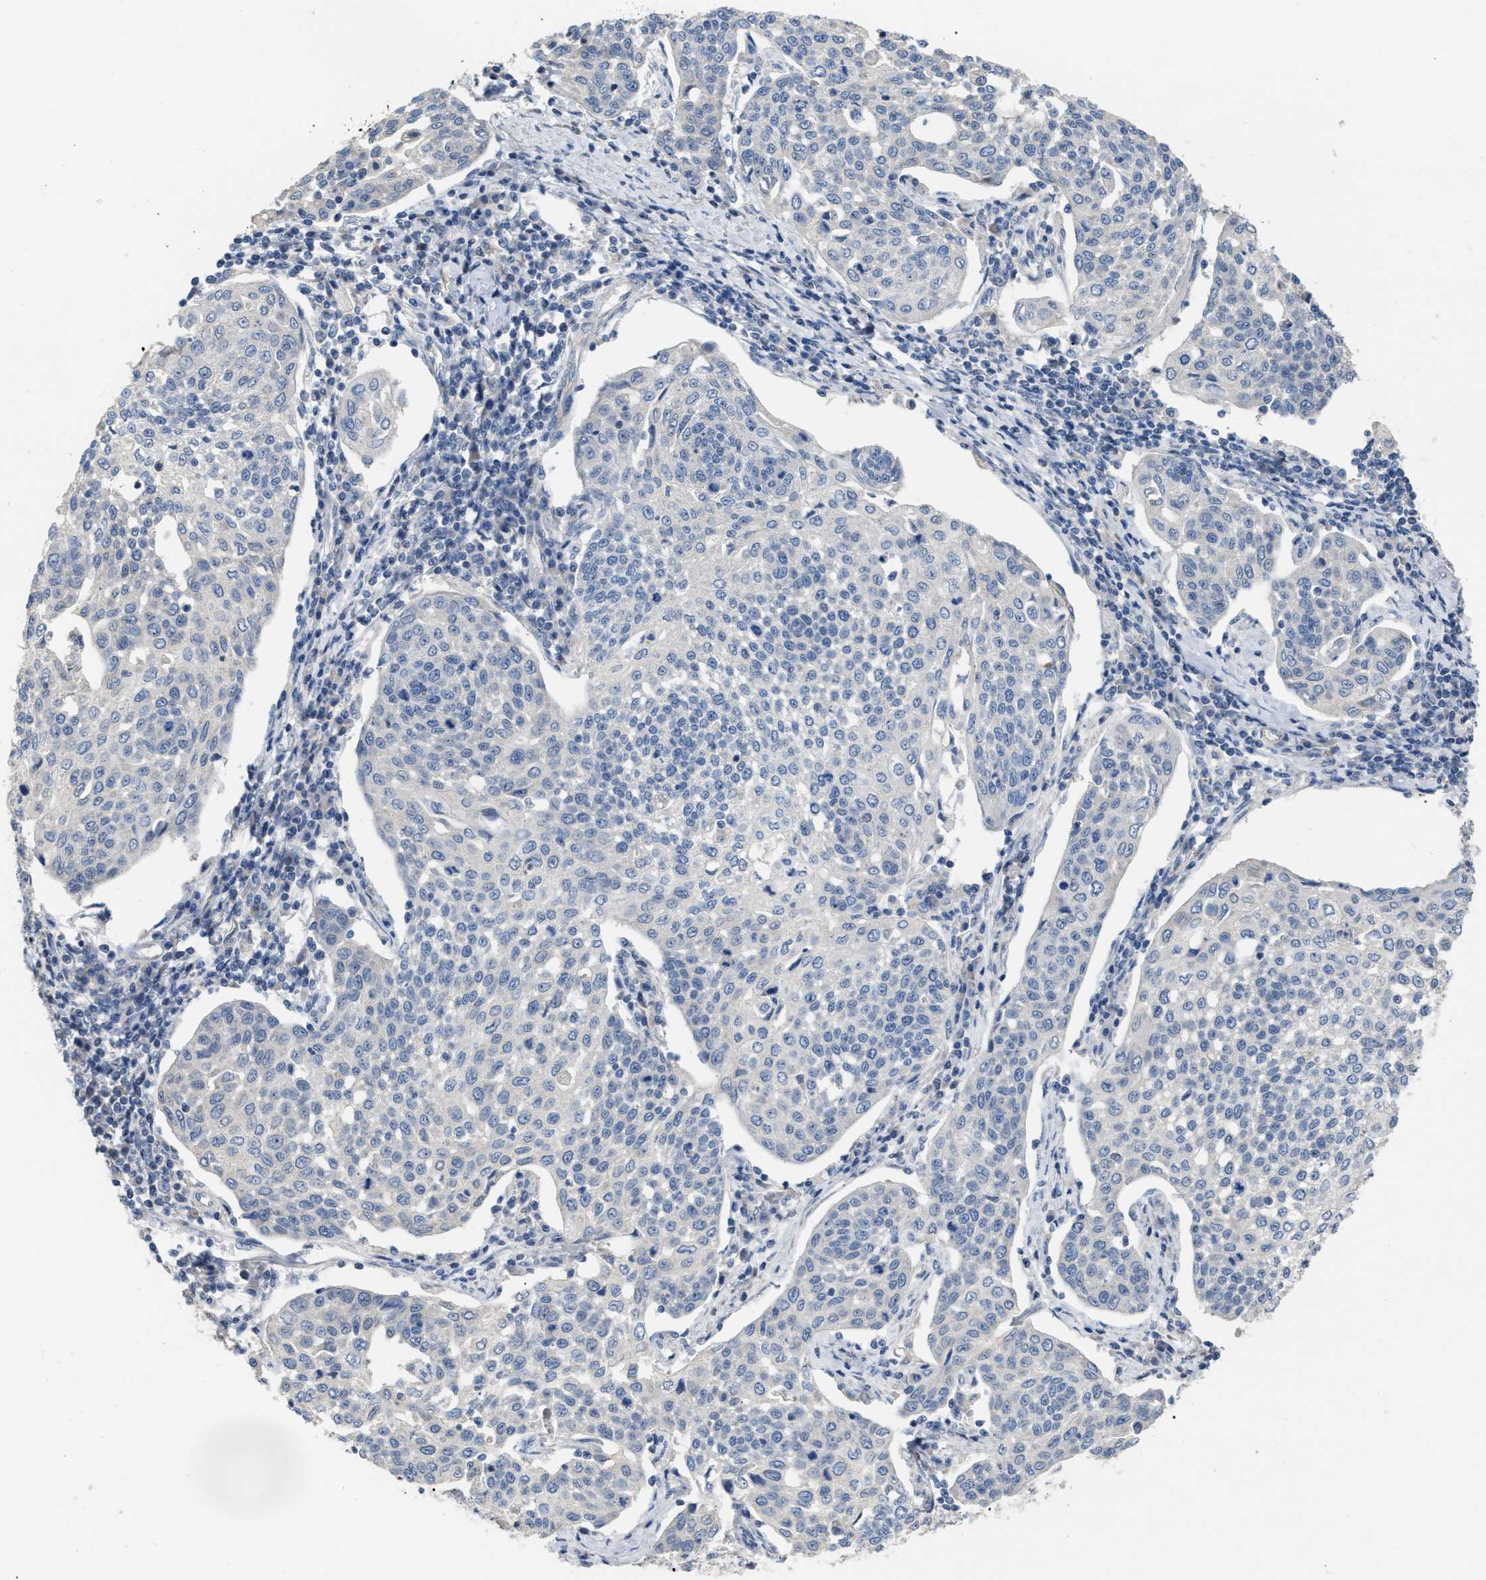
{"staining": {"intensity": "negative", "quantity": "none", "location": "none"}, "tissue": "cervical cancer", "cell_type": "Tumor cells", "image_type": "cancer", "snomed": [{"axis": "morphology", "description": "Squamous cell carcinoma, NOS"}, {"axis": "topography", "description": "Cervix"}], "caption": "IHC histopathology image of human squamous cell carcinoma (cervical) stained for a protein (brown), which exhibits no expression in tumor cells. (DAB IHC with hematoxylin counter stain).", "gene": "DHX58", "patient": {"sex": "female", "age": 34}}